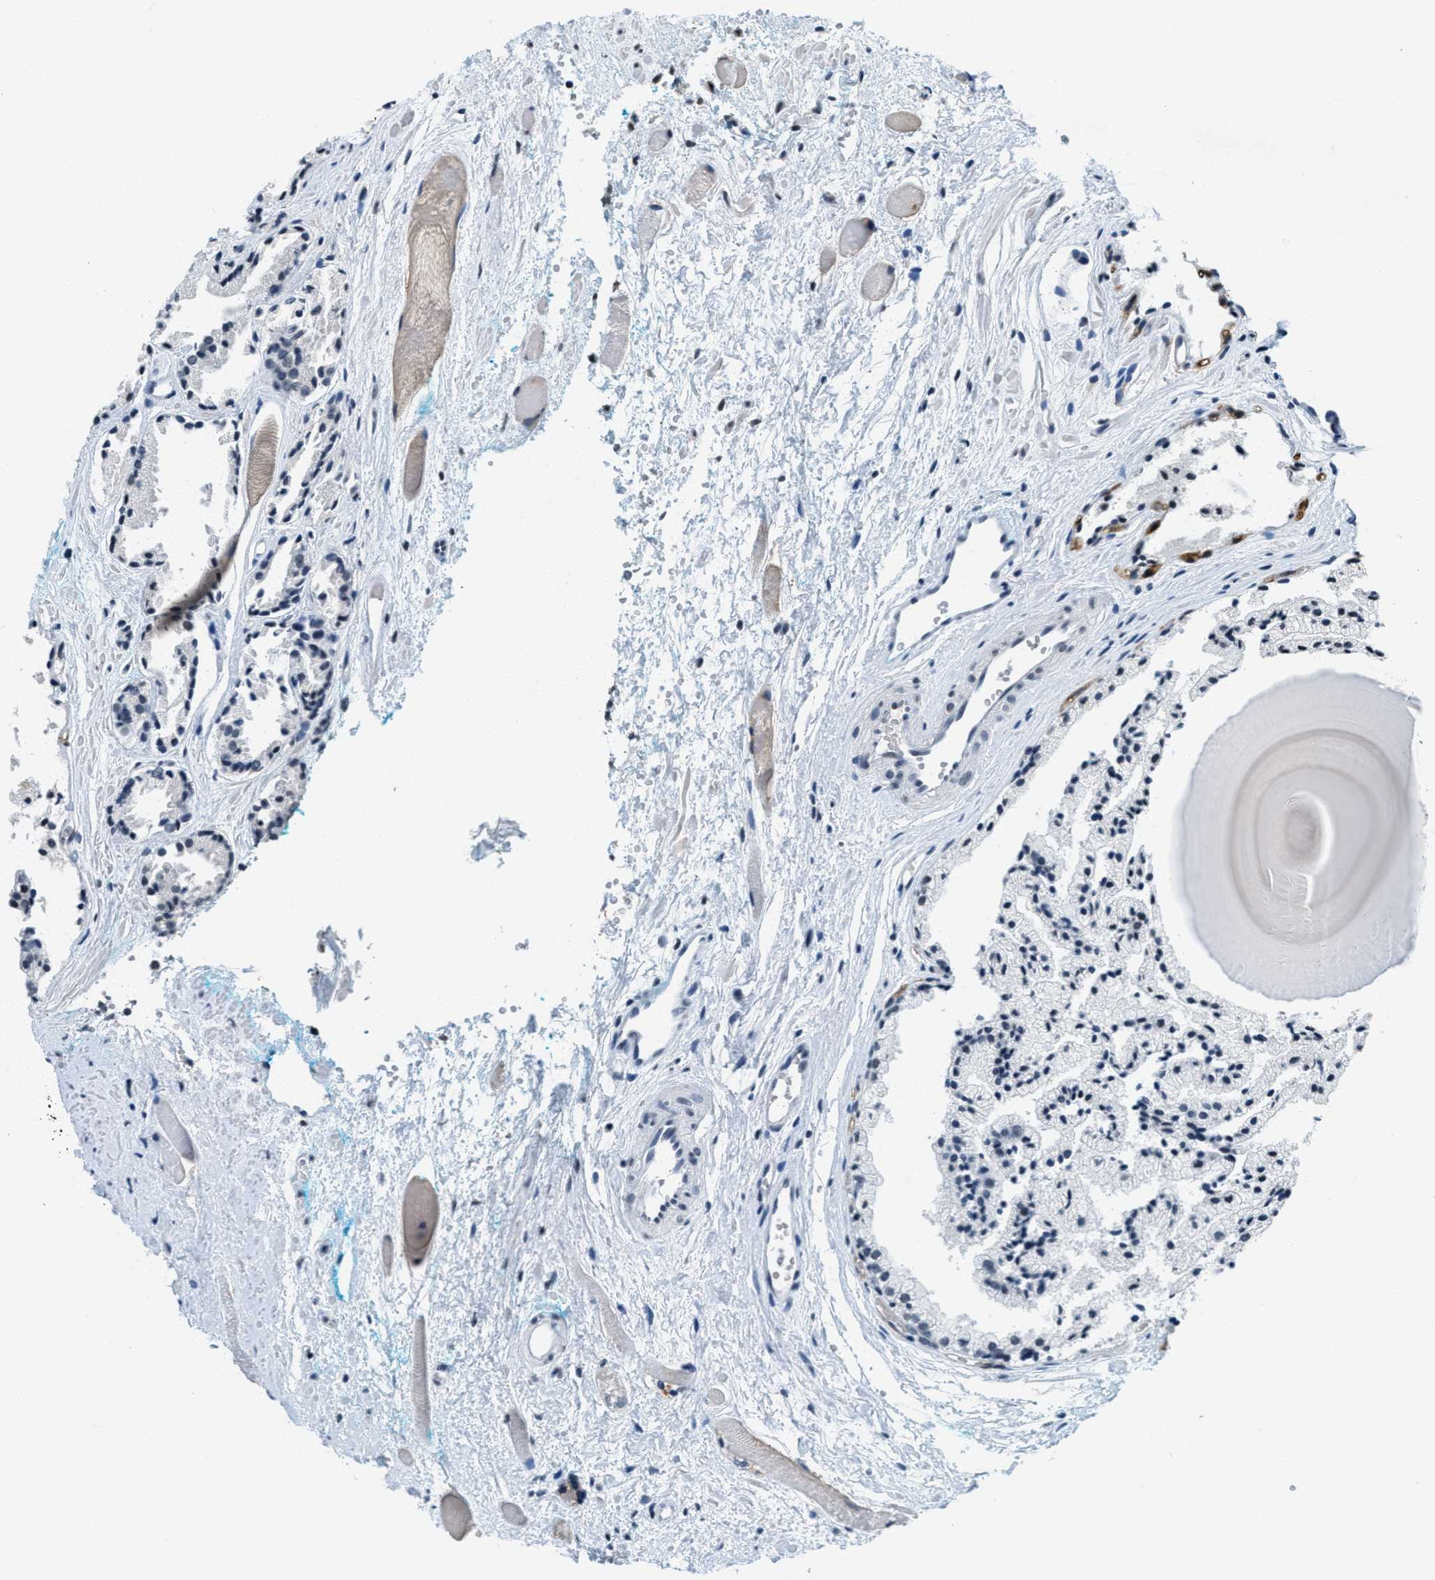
{"staining": {"intensity": "negative", "quantity": "none", "location": "none"}, "tissue": "prostate cancer", "cell_type": "Tumor cells", "image_type": "cancer", "snomed": [{"axis": "morphology", "description": "Adenocarcinoma, Low grade"}, {"axis": "topography", "description": "Prostate"}], "caption": "Immunohistochemistry (IHC) of human prostate cancer (low-grade adenocarcinoma) displays no staining in tumor cells. Nuclei are stained in blue.", "gene": "CA4", "patient": {"sex": "male", "age": 57}}